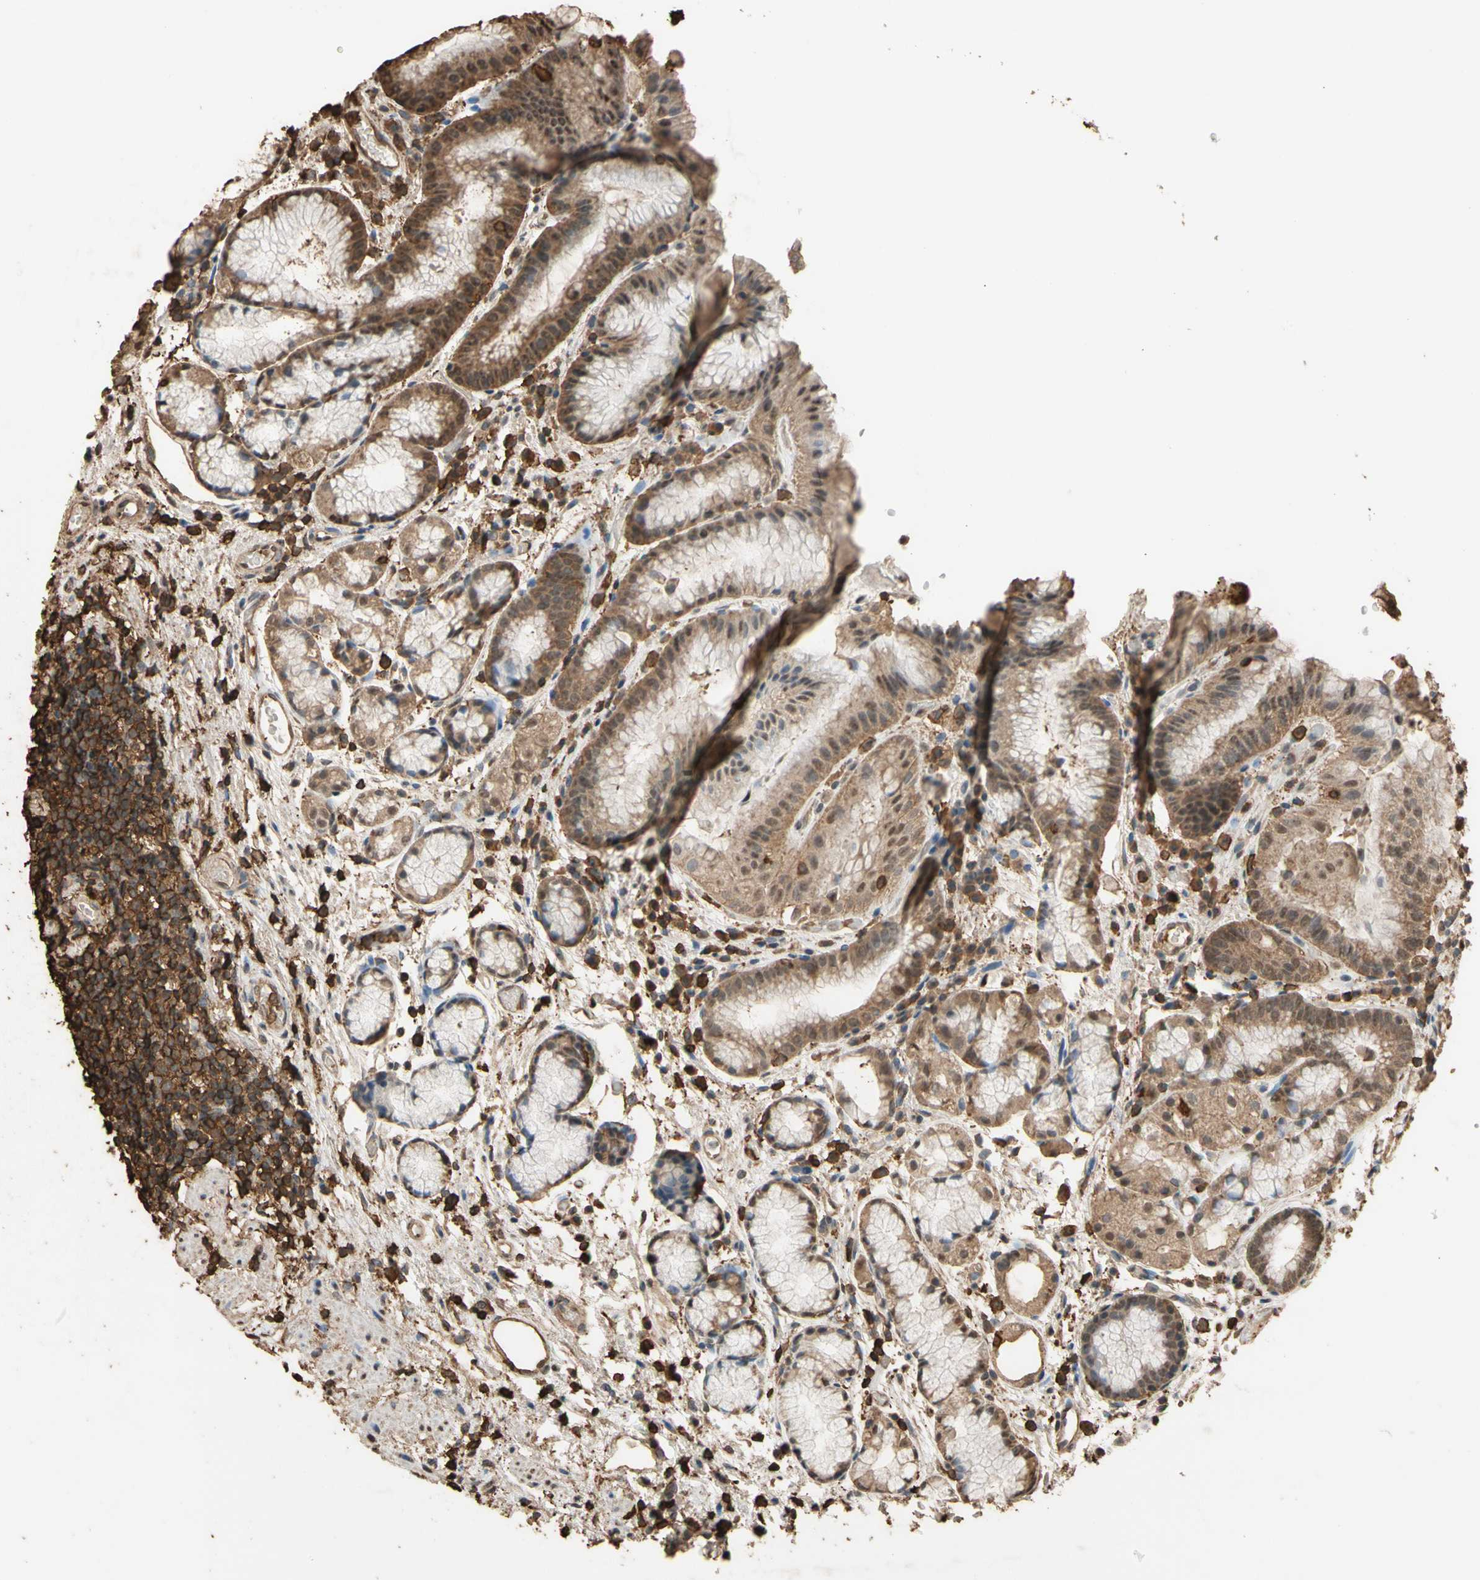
{"staining": {"intensity": "moderate", "quantity": ">75%", "location": "cytoplasmic/membranous"}, "tissue": "stomach", "cell_type": "Glandular cells", "image_type": "normal", "snomed": [{"axis": "morphology", "description": "Normal tissue, NOS"}, {"axis": "topography", "description": "Stomach, upper"}], "caption": "Immunohistochemical staining of unremarkable human stomach shows >75% levels of moderate cytoplasmic/membranous protein expression in about >75% of glandular cells.", "gene": "TNFSF13B", "patient": {"sex": "male", "age": 72}}